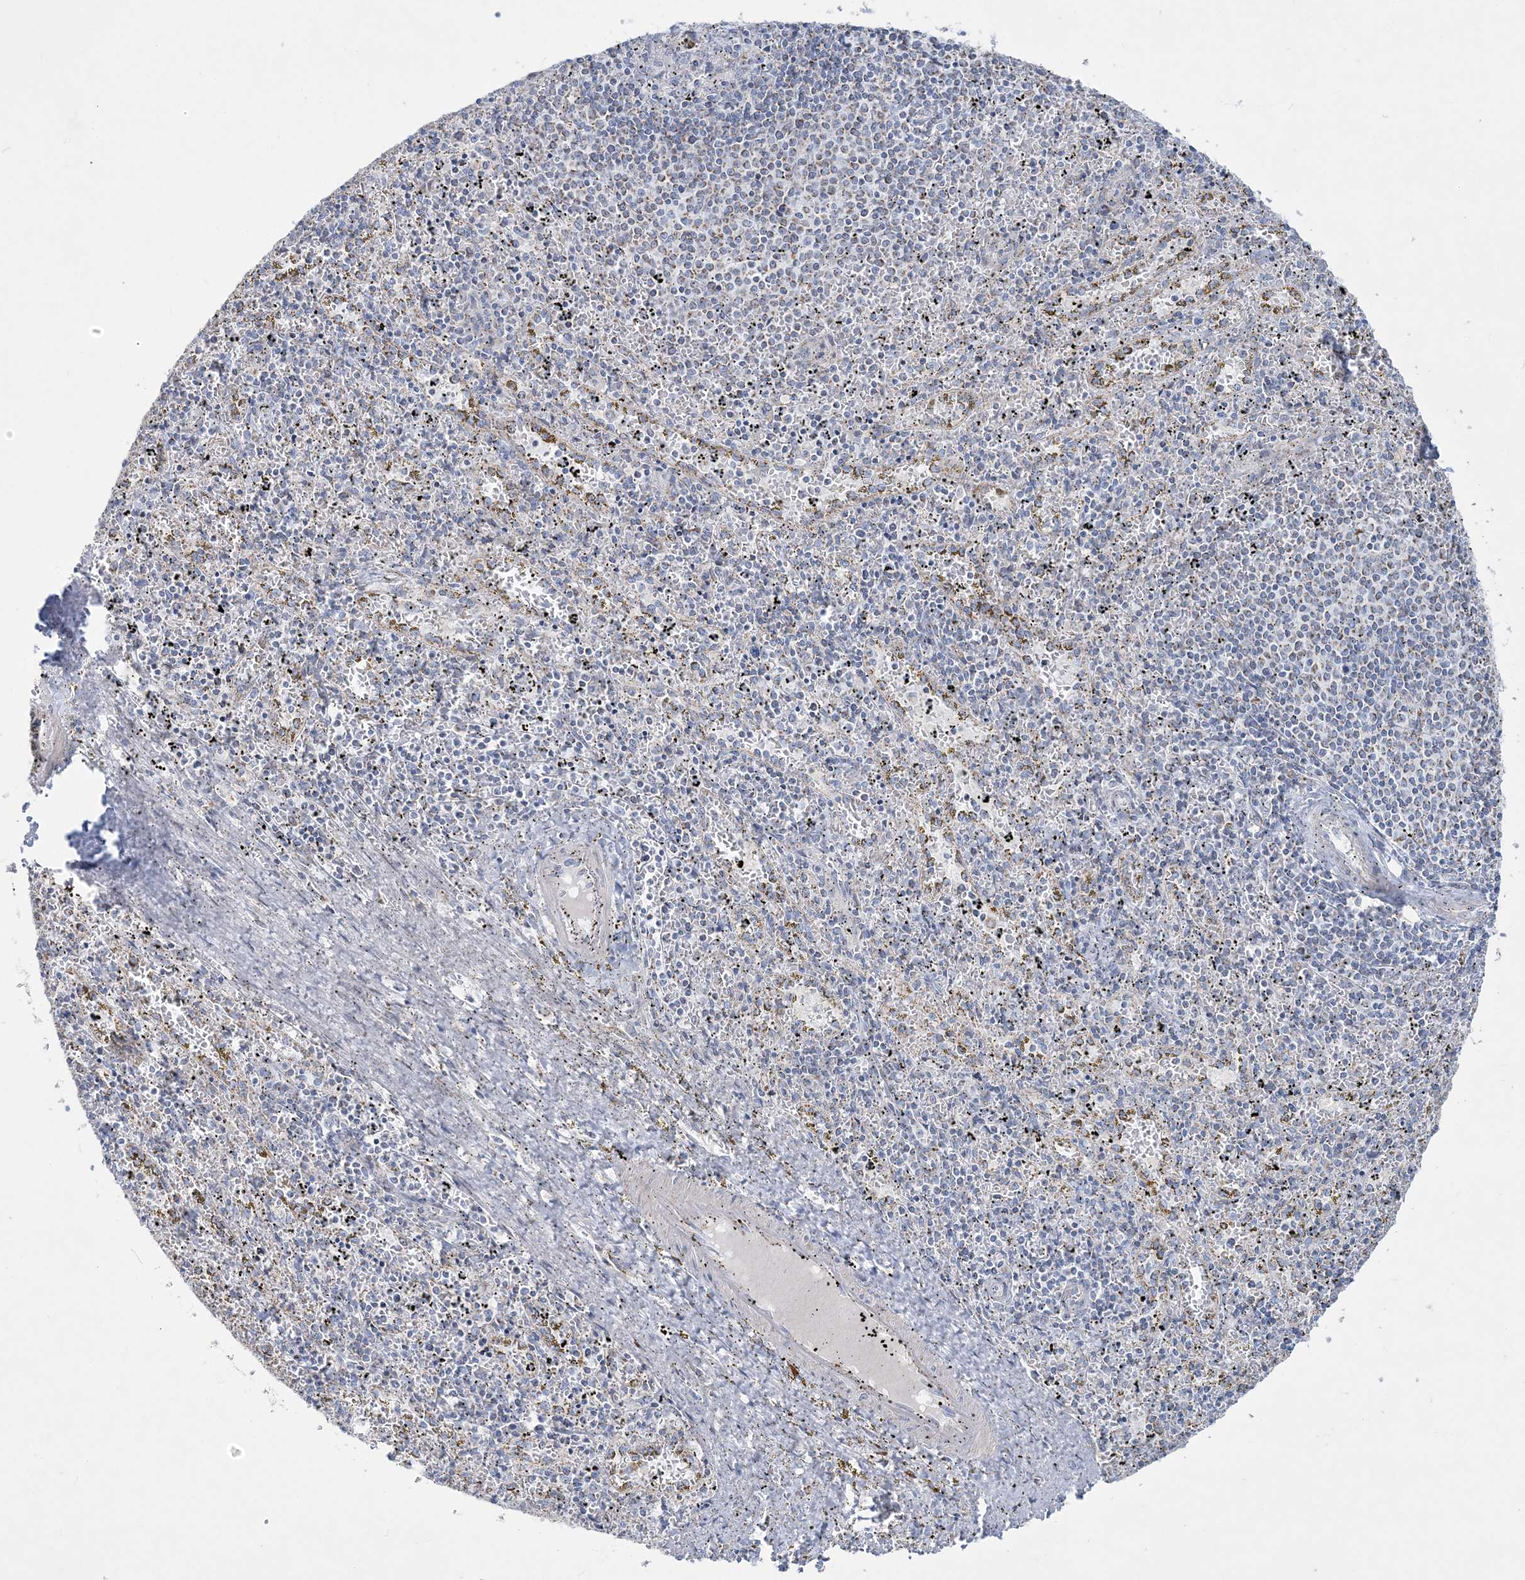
{"staining": {"intensity": "negative", "quantity": "none", "location": "none"}, "tissue": "spleen", "cell_type": "Cells in red pulp", "image_type": "normal", "snomed": [{"axis": "morphology", "description": "Normal tissue, NOS"}, {"axis": "topography", "description": "Spleen"}], "caption": "Unremarkable spleen was stained to show a protein in brown. There is no significant positivity in cells in red pulp. Brightfield microscopy of immunohistochemistry (IHC) stained with DAB (3,3'-diaminobenzidine) (brown) and hematoxylin (blue), captured at high magnification.", "gene": "TBC1D7", "patient": {"sex": "male", "age": 11}}